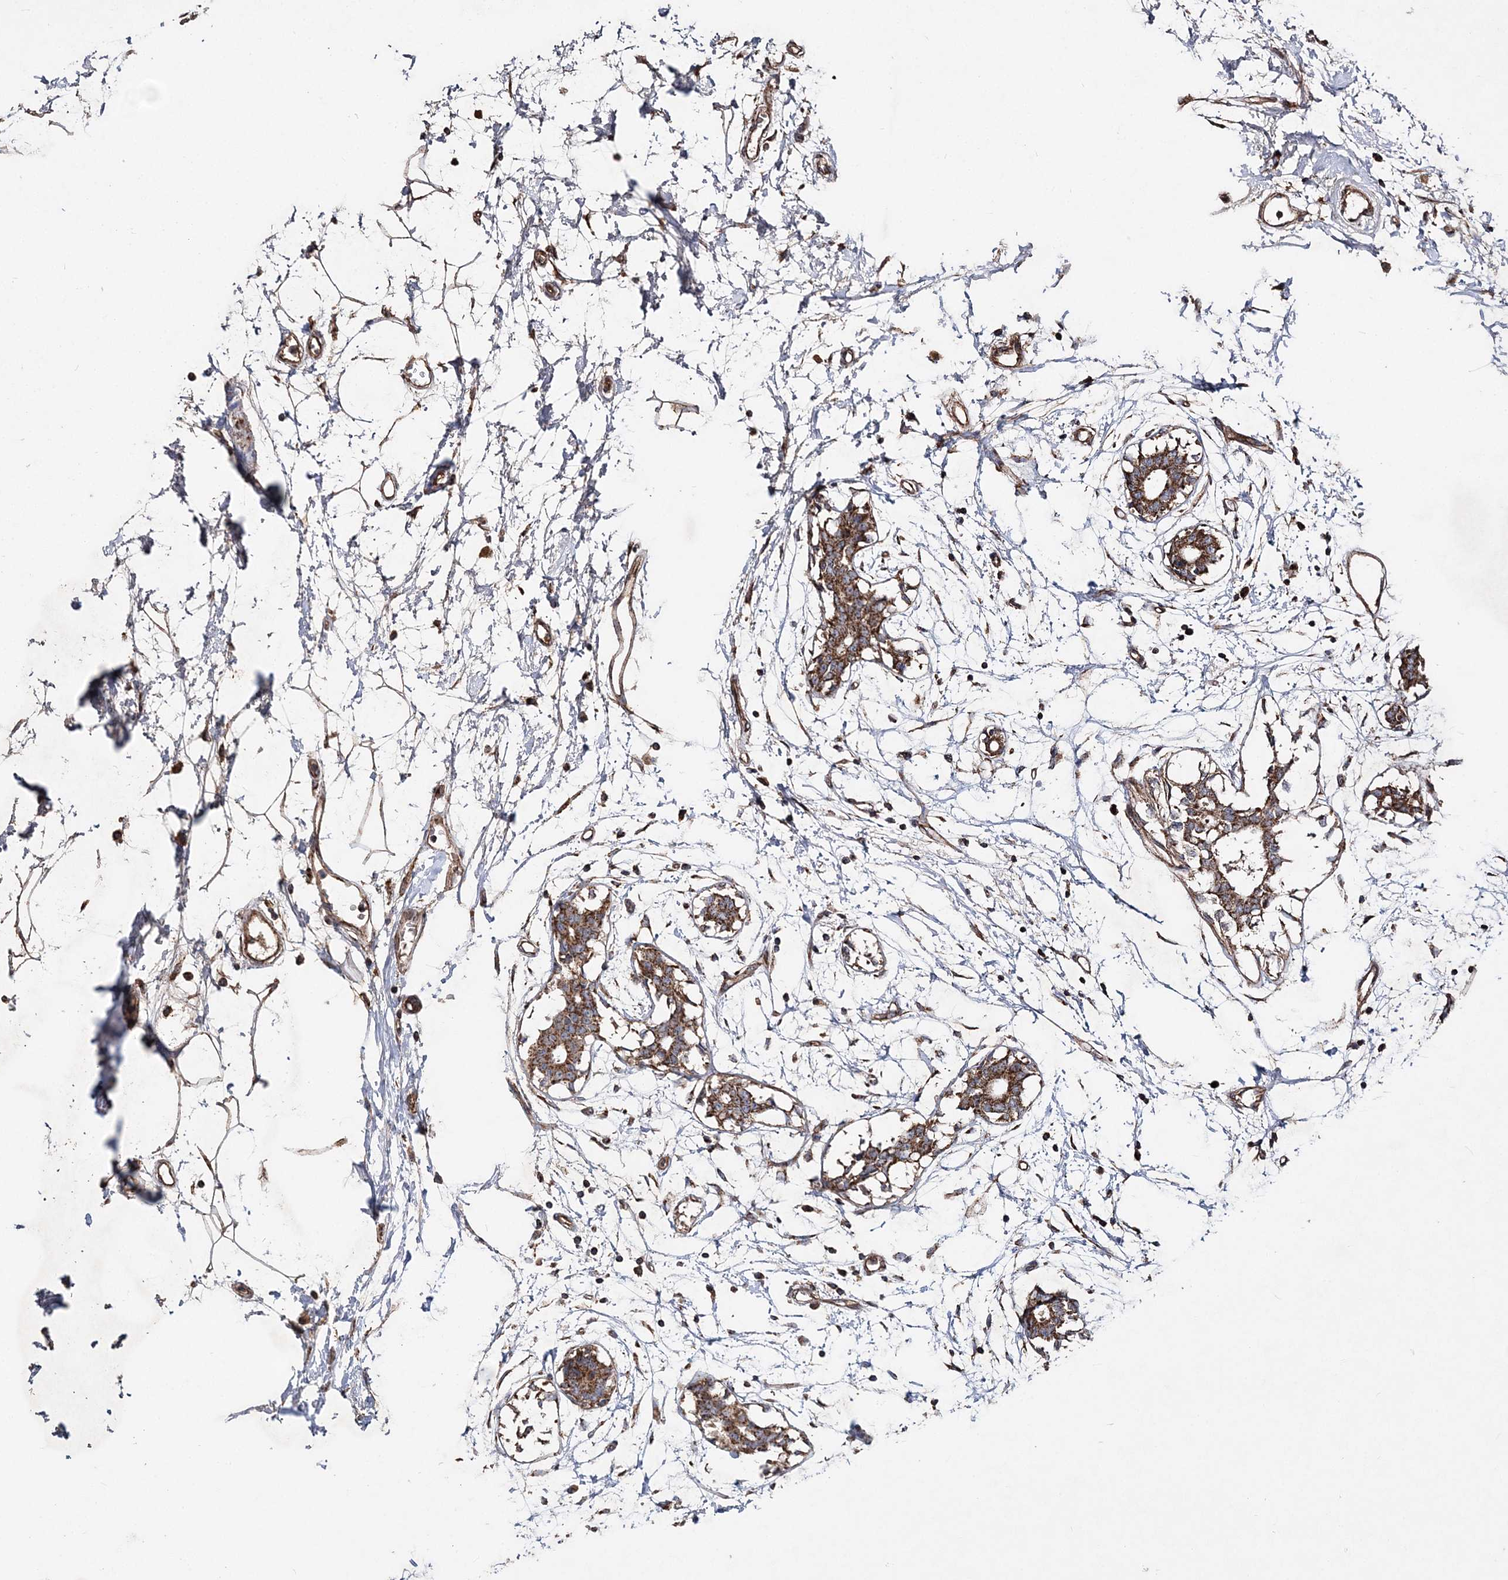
{"staining": {"intensity": "strong", "quantity": ">75%", "location": "cytoplasmic/membranous"}, "tissue": "breast cancer", "cell_type": "Tumor cells", "image_type": "cancer", "snomed": [{"axis": "morphology", "description": "Duct carcinoma"}, {"axis": "topography", "description": "Breast"}], "caption": "Human breast intraductal carcinoma stained with a protein marker demonstrates strong staining in tumor cells.", "gene": "POC5", "patient": {"sex": "female", "age": 40}}